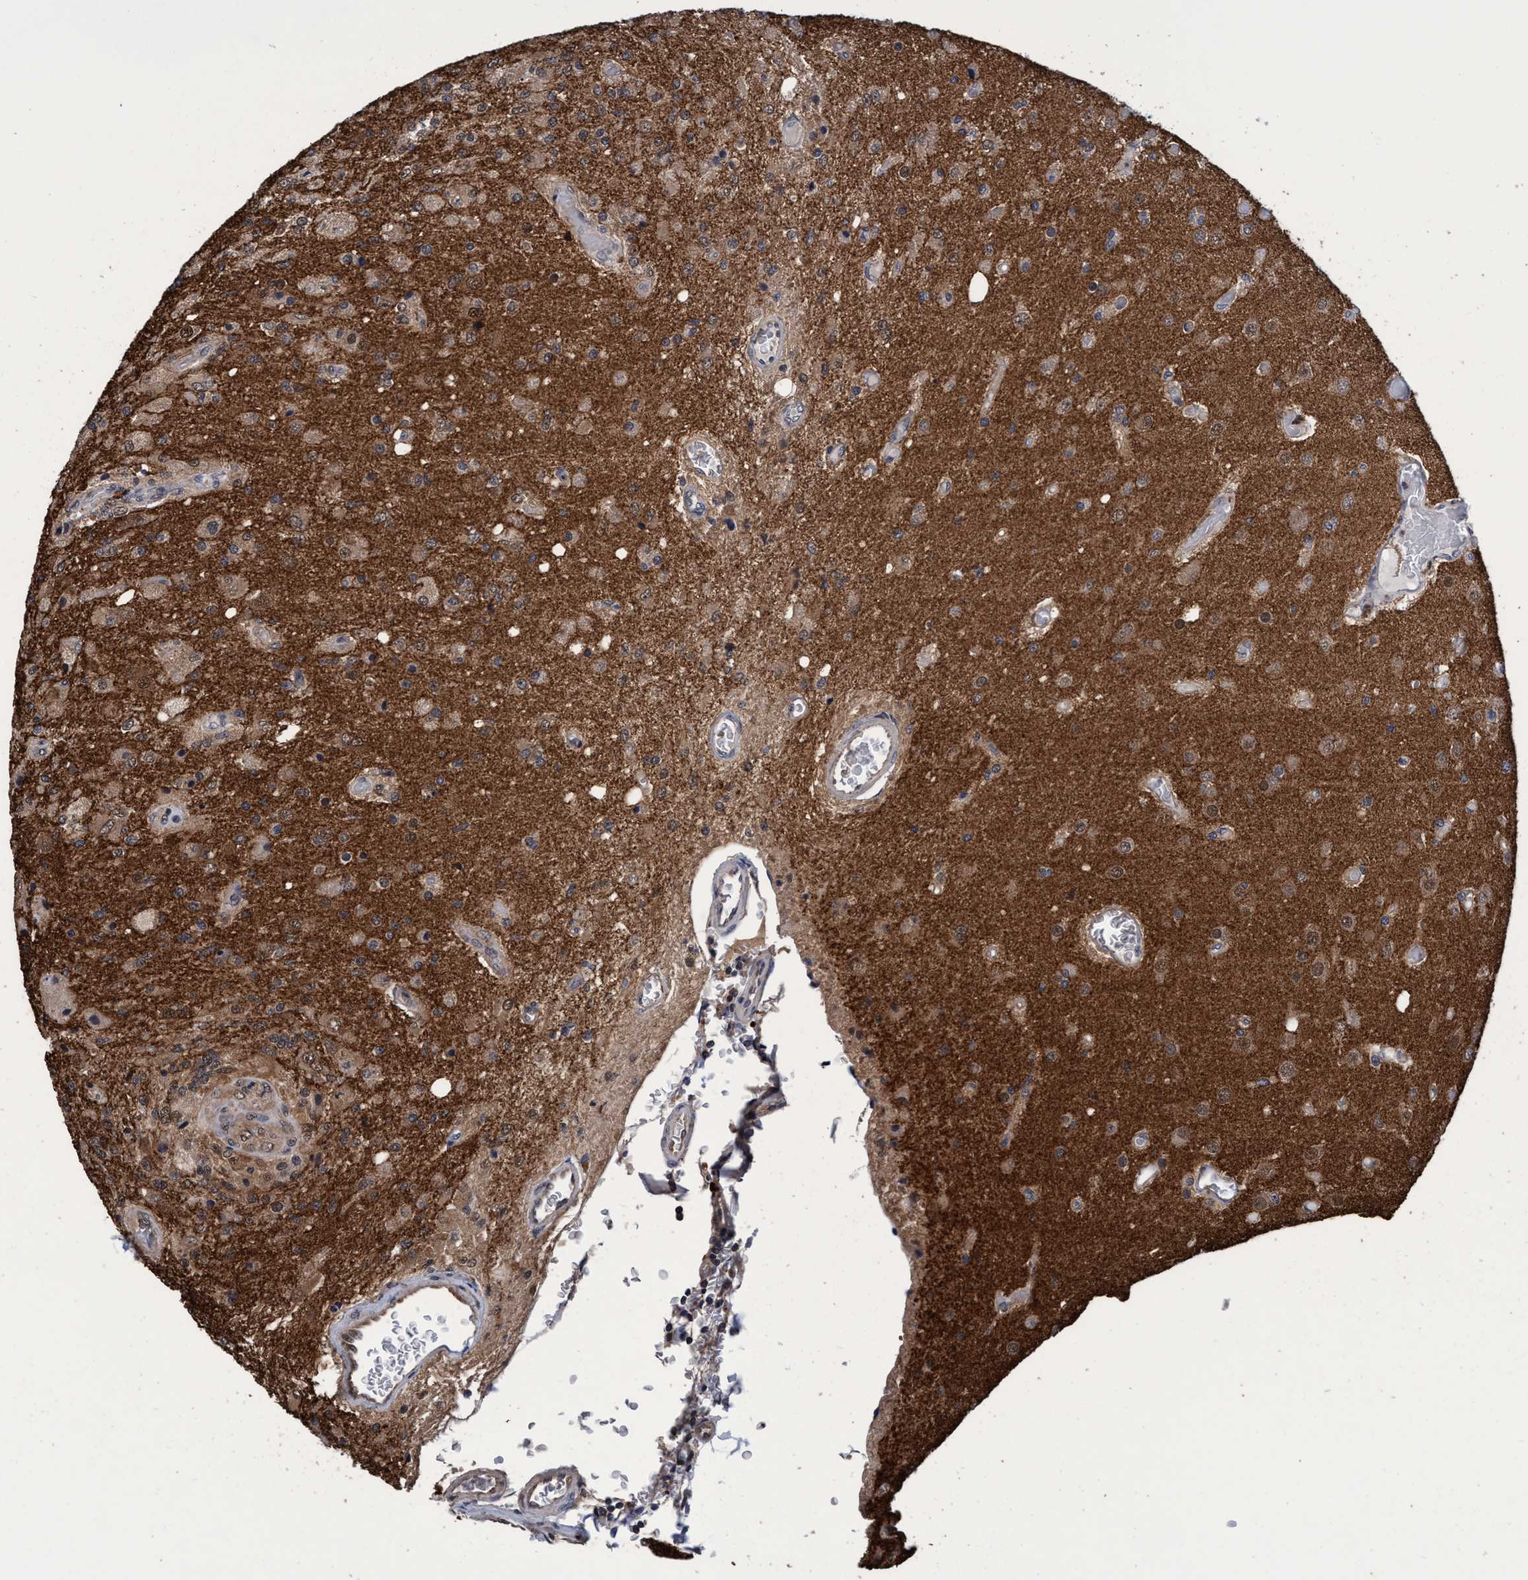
{"staining": {"intensity": "weak", "quantity": "25%-75%", "location": "cytoplasmic/membranous"}, "tissue": "glioma", "cell_type": "Tumor cells", "image_type": "cancer", "snomed": [{"axis": "morphology", "description": "Normal tissue, NOS"}, {"axis": "morphology", "description": "Glioma, malignant, High grade"}, {"axis": "topography", "description": "Cerebral cortex"}], "caption": "An immunohistochemistry (IHC) image of neoplastic tissue is shown. Protein staining in brown highlights weak cytoplasmic/membranous positivity in malignant glioma (high-grade) within tumor cells.", "gene": "PSMD12", "patient": {"sex": "male", "age": 77}}